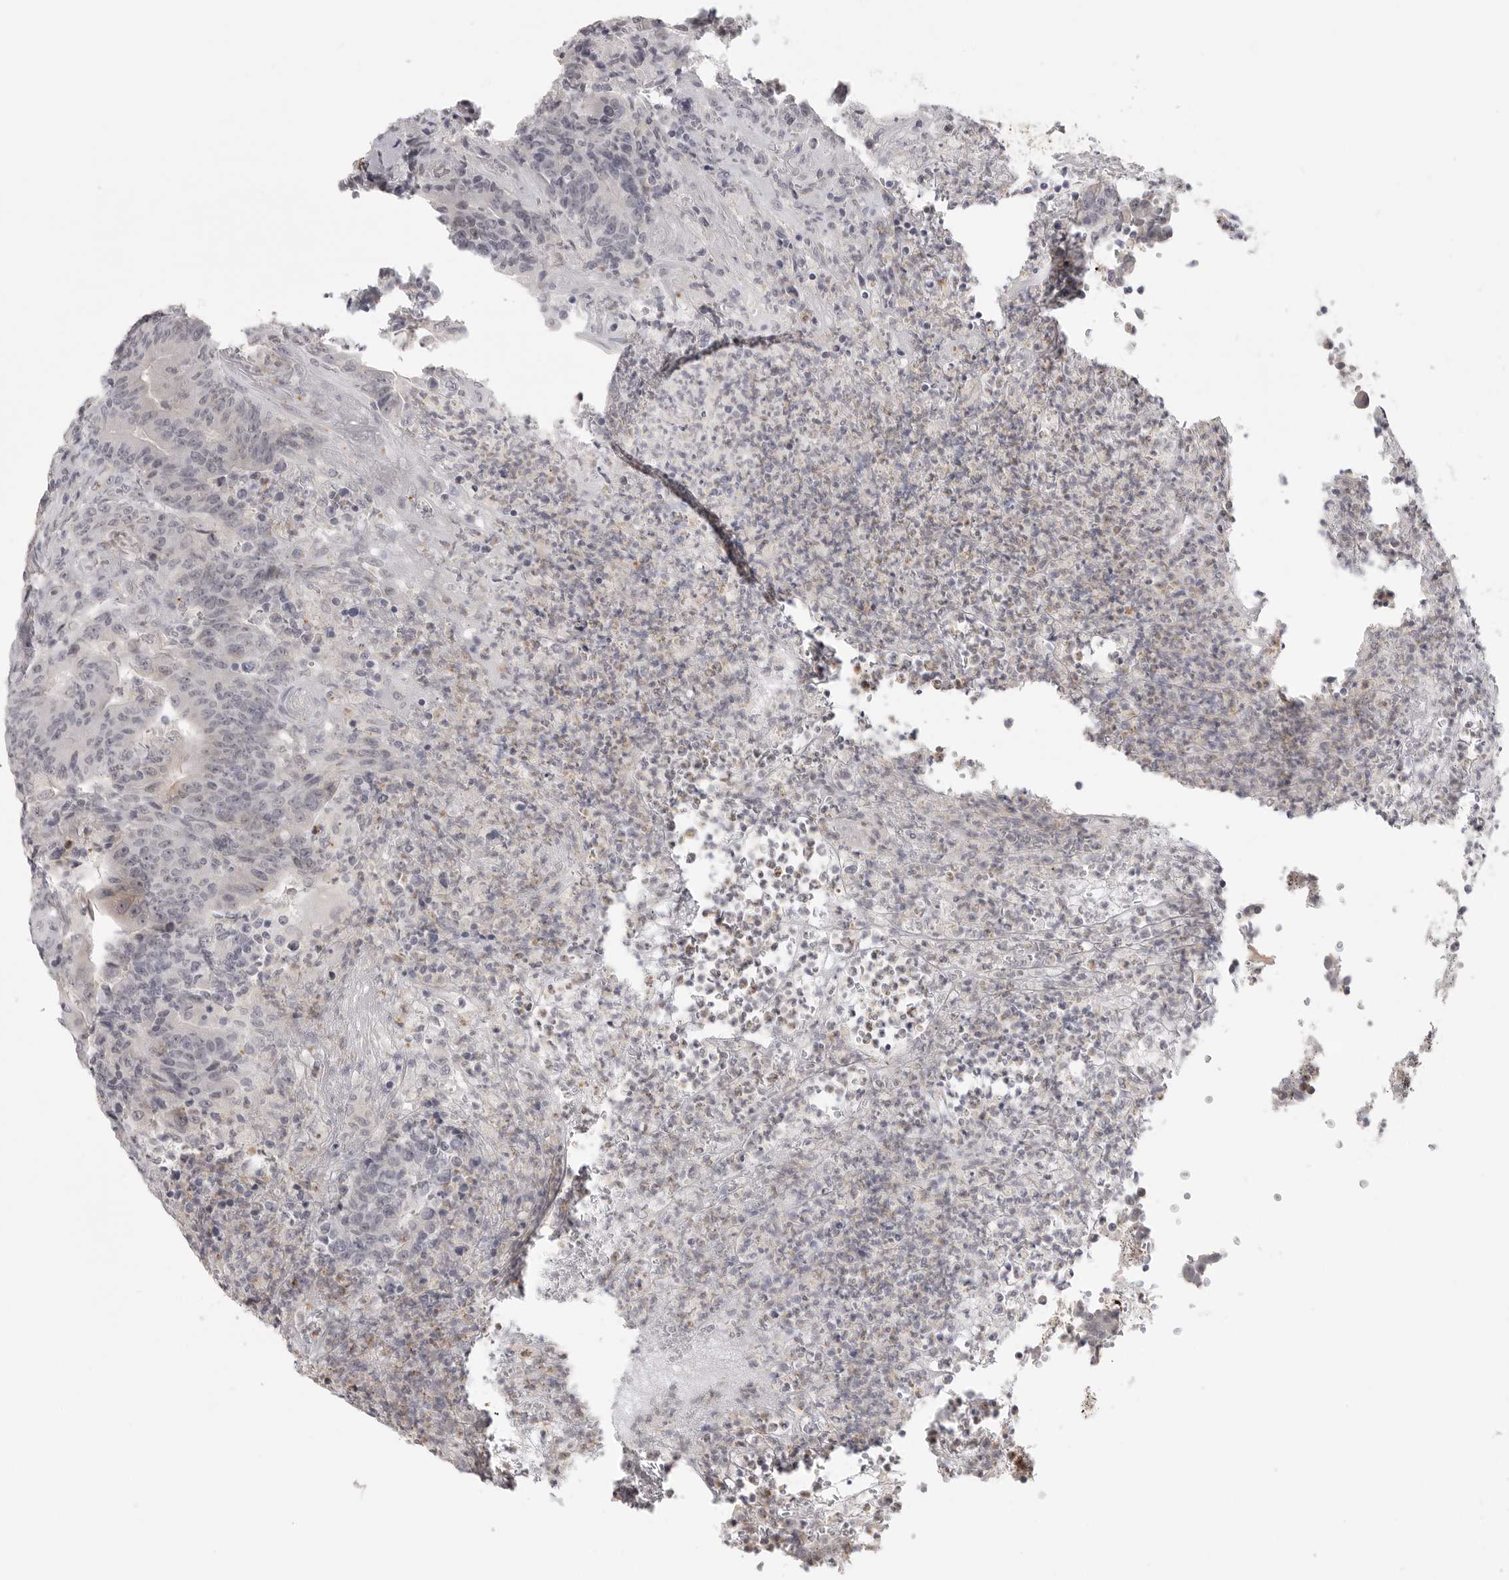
{"staining": {"intensity": "negative", "quantity": "none", "location": "none"}, "tissue": "colorectal cancer", "cell_type": "Tumor cells", "image_type": "cancer", "snomed": [{"axis": "morphology", "description": "Normal tissue, NOS"}, {"axis": "morphology", "description": "Adenocarcinoma, NOS"}, {"axis": "topography", "description": "Colon"}], "caption": "Immunohistochemistry image of neoplastic tissue: colorectal adenocarcinoma stained with DAB (3,3'-diaminobenzidine) demonstrates no significant protein positivity in tumor cells.", "gene": "HMGCS2", "patient": {"sex": "female", "age": 75}}